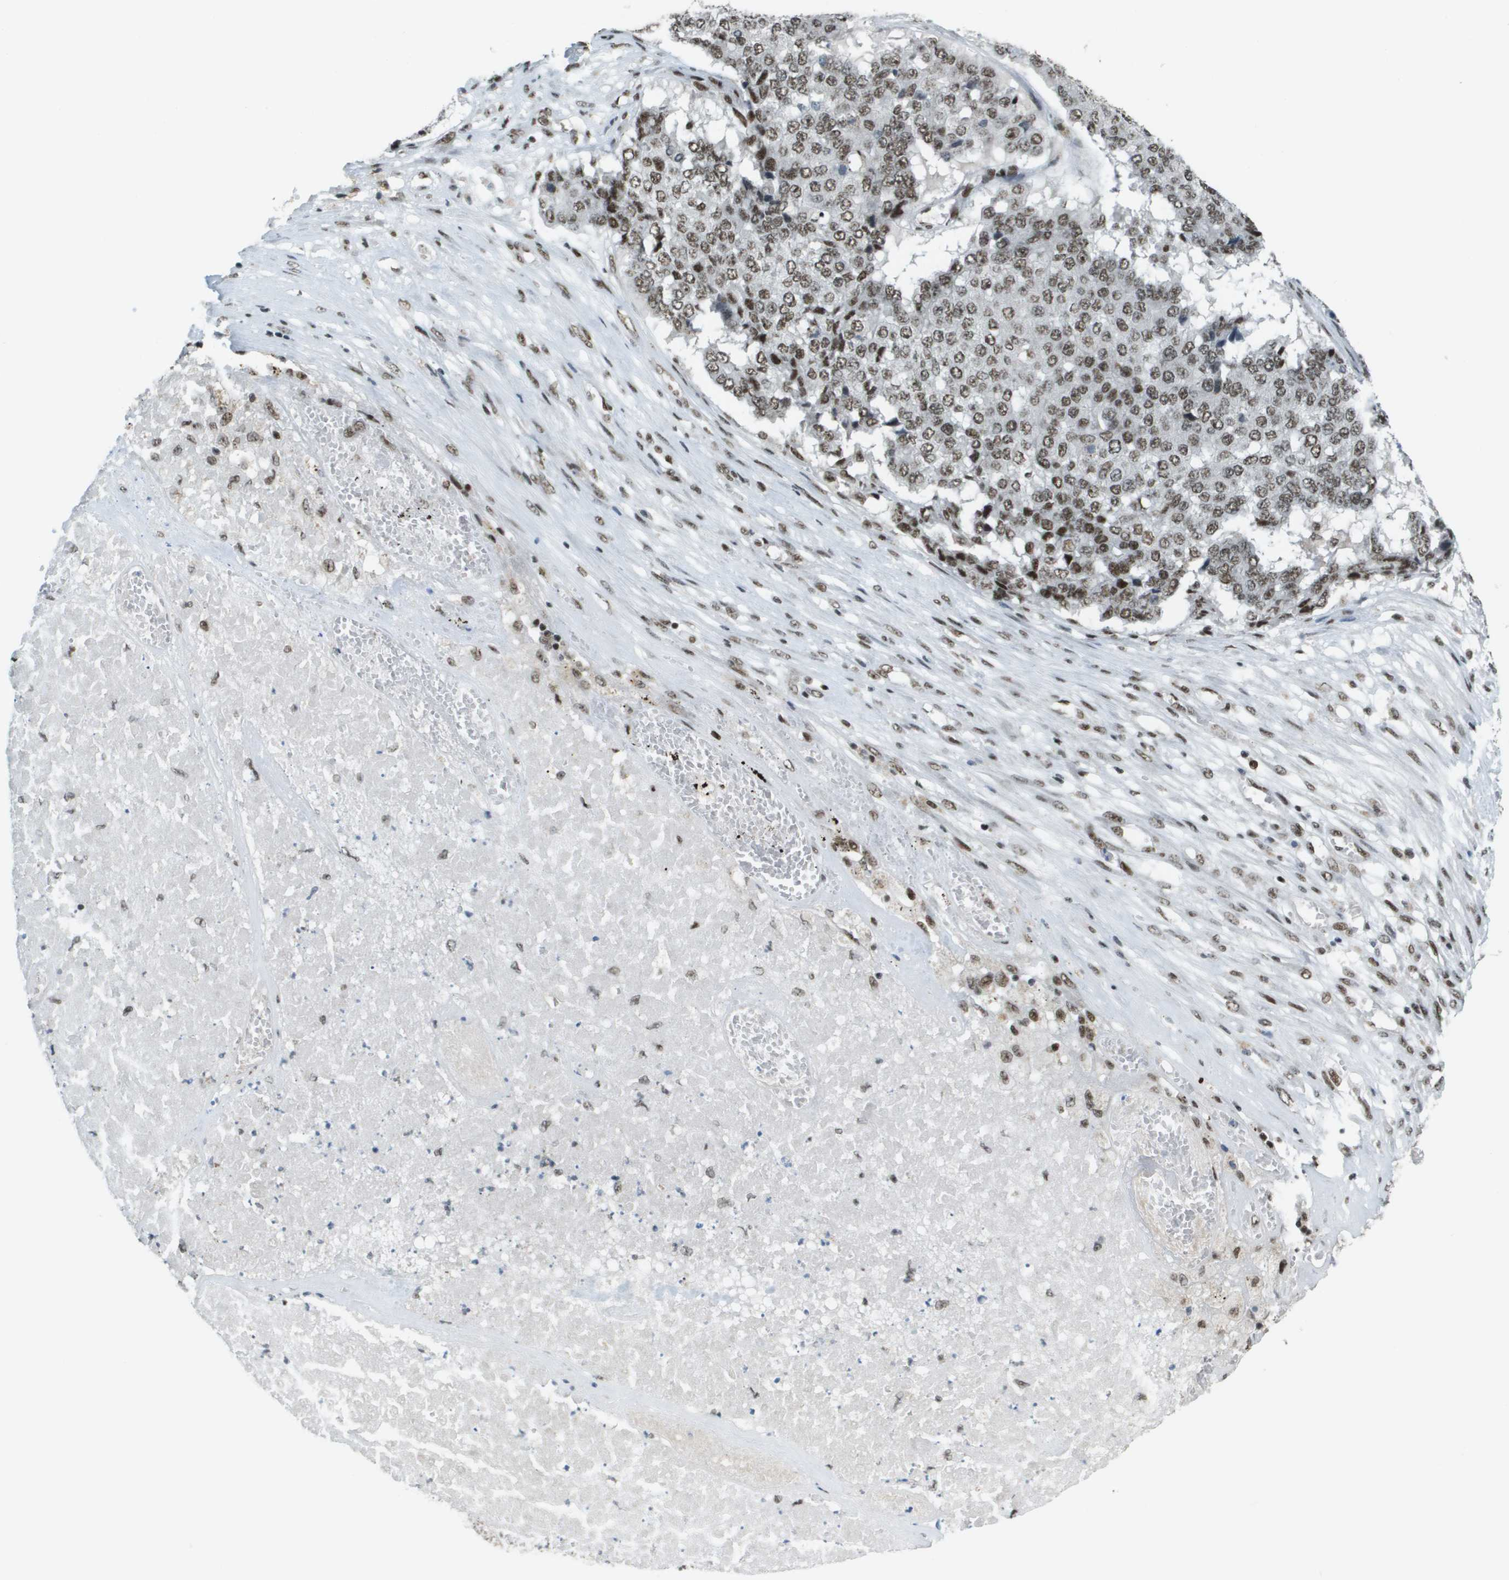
{"staining": {"intensity": "moderate", "quantity": ">75%", "location": "nuclear"}, "tissue": "pancreatic cancer", "cell_type": "Tumor cells", "image_type": "cancer", "snomed": [{"axis": "morphology", "description": "Adenocarcinoma, NOS"}, {"axis": "topography", "description": "Pancreas"}], "caption": "Tumor cells display moderate nuclear staining in about >75% of cells in adenocarcinoma (pancreatic). Immunohistochemistry stains the protein of interest in brown and the nuclei are stained blue.", "gene": "IRF7", "patient": {"sex": "male", "age": 50}}